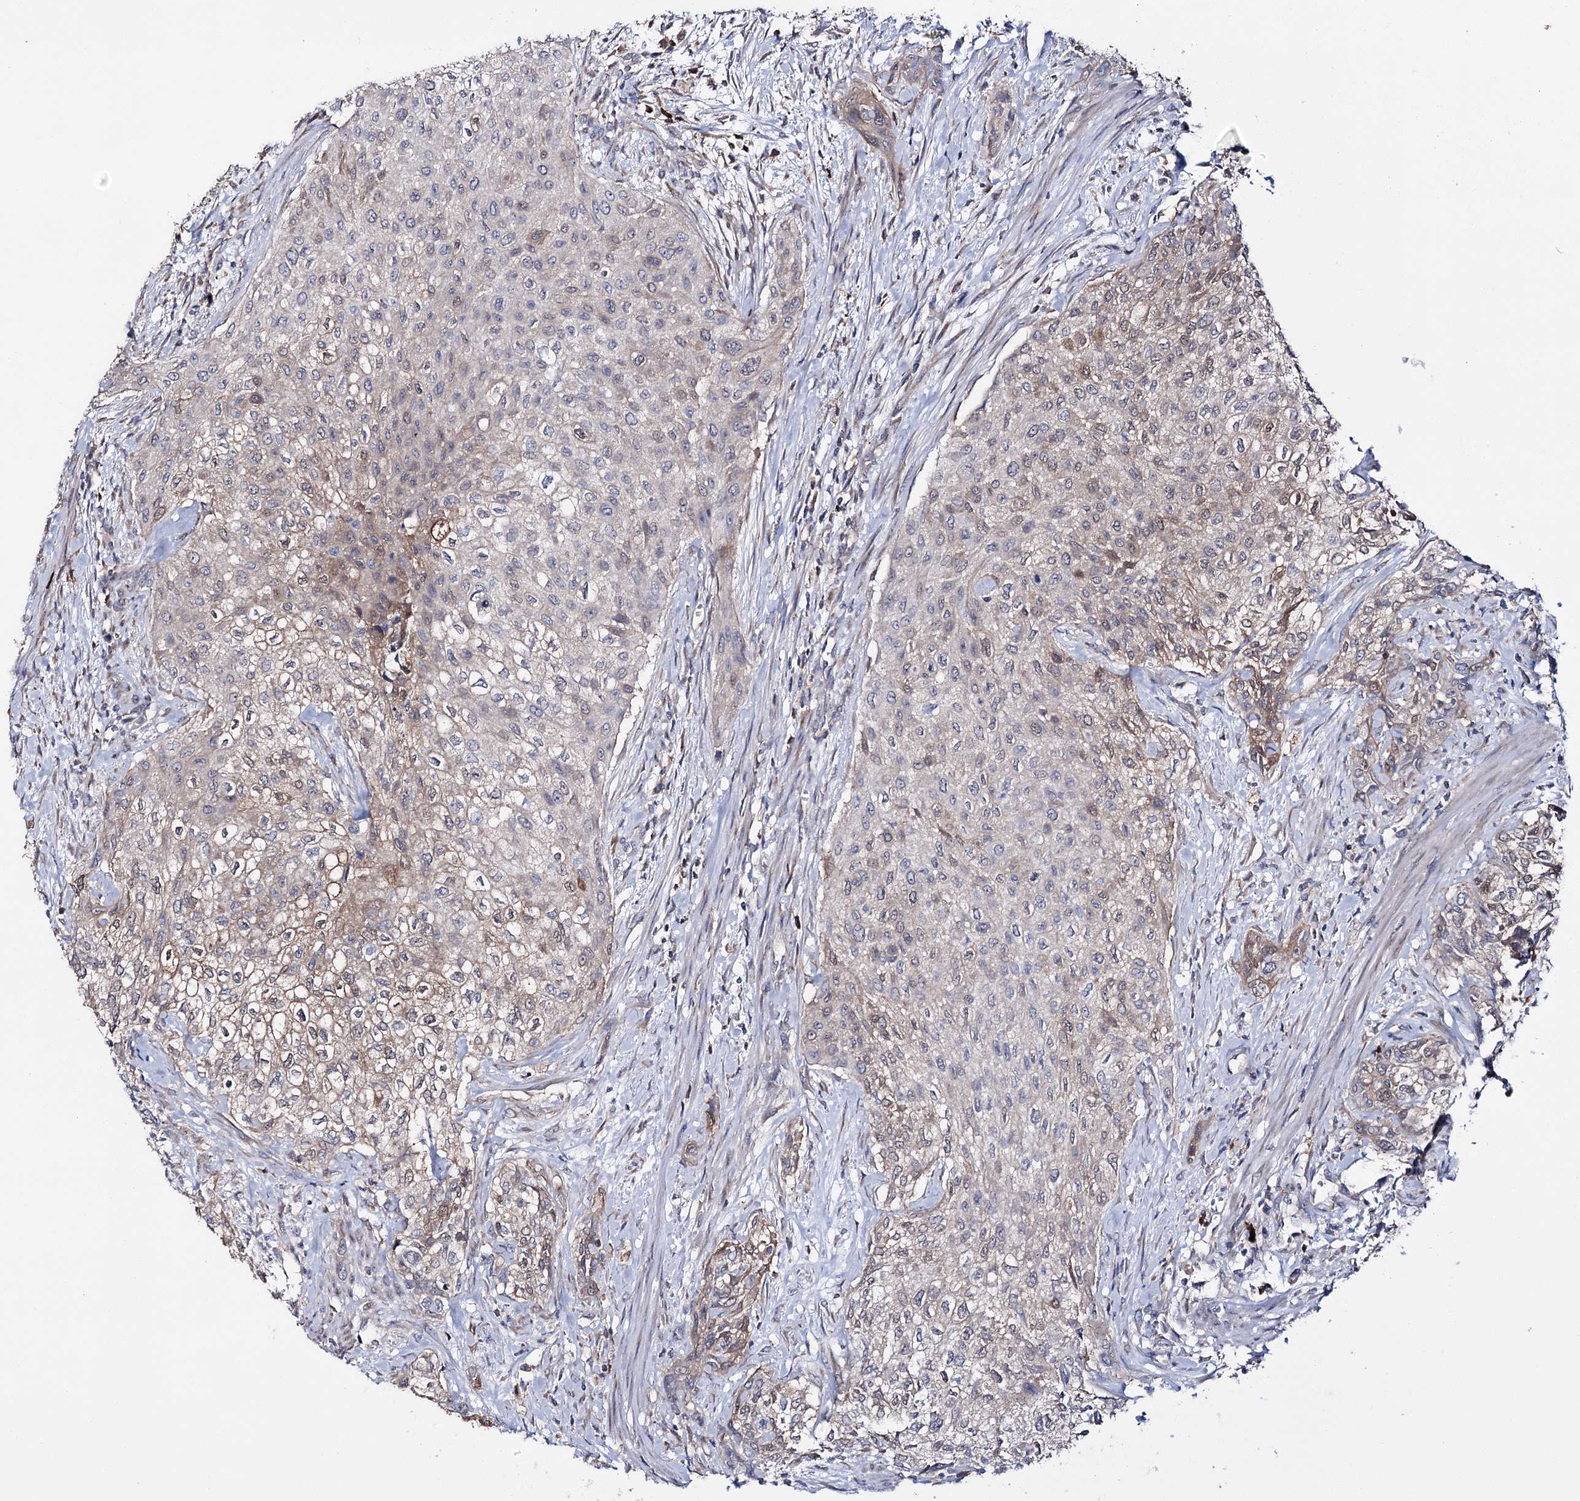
{"staining": {"intensity": "weak", "quantity": "25%-75%", "location": "cytoplasmic/membranous"}, "tissue": "urothelial cancer", "cell_type": "Tumor cells", "image_type": "cancer", "snomed": [{"axis": "morphology", "description": "Normal tissue, NOS"}, {"axis": "morphology", "description": "Urothelial carcinoma, NOS"}, {"axis": "topography", "description": "Urinary bladder"}, {"axis": "topography", "description": "Peripheral nerve tissue"}], "caption": "Approximately 25%-75% of tumor cells in human urothelial cancer display weak cytoplasmic/membranous protein positivity as visualized by brown immunohistochemical staining.", "gene": "PTER", "patient": {"sex": "male", "age": 35}}